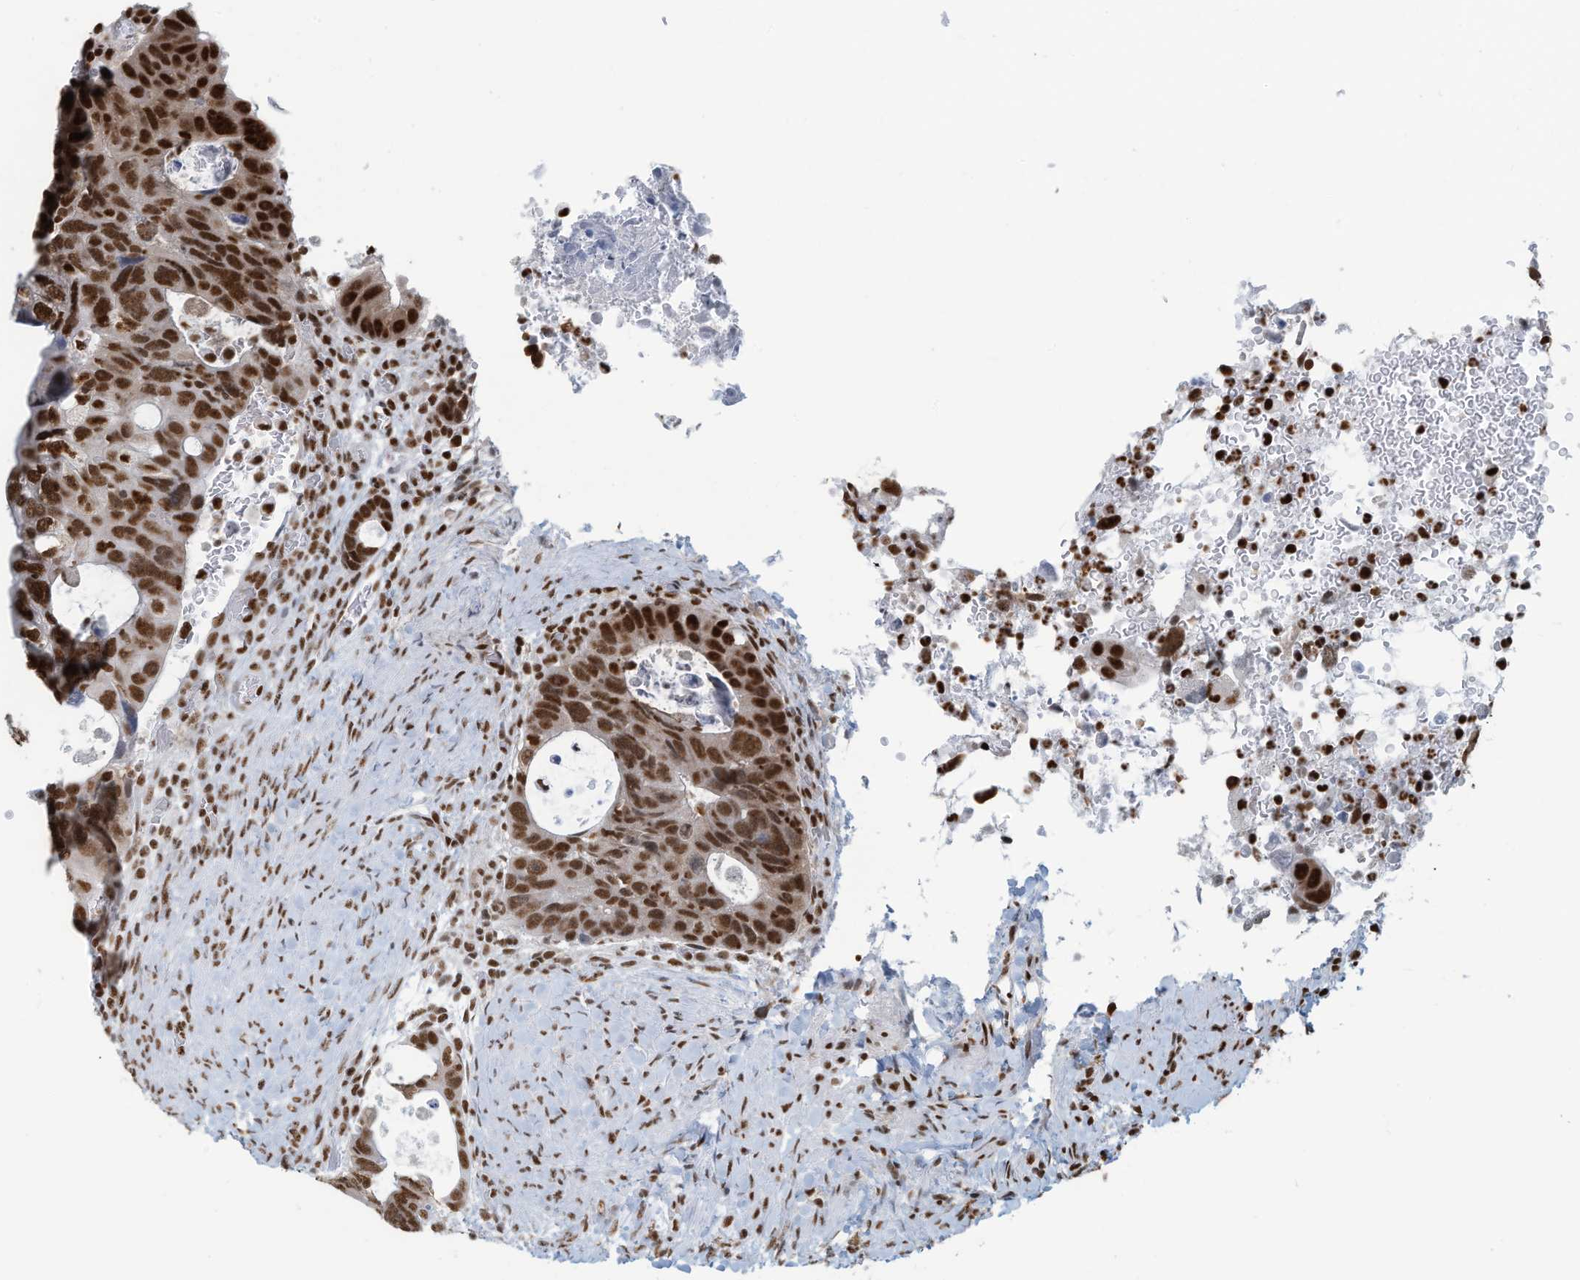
{"staining": {"intensity": "strong", "quantity": ">75%", "location": "nuclear"}, "tissue": "colorectal cancer", "cell_type": "Tumor cells", "image_type": "cancer", "snomed": [{"axis": "morphology", "description": "Adenocarcinoma, NOS"}, {"axis": "topography", "description": "Rectum"}], "caption": "An immunohistochemistry (IHC) histopathology image of tumor tissue is shown. Protein staining in brown labels strong nuclear positivity in colorectal cancer within tumor cells.", "gene": "SARNP", "patient": {"sex": "male", "age": 59}}